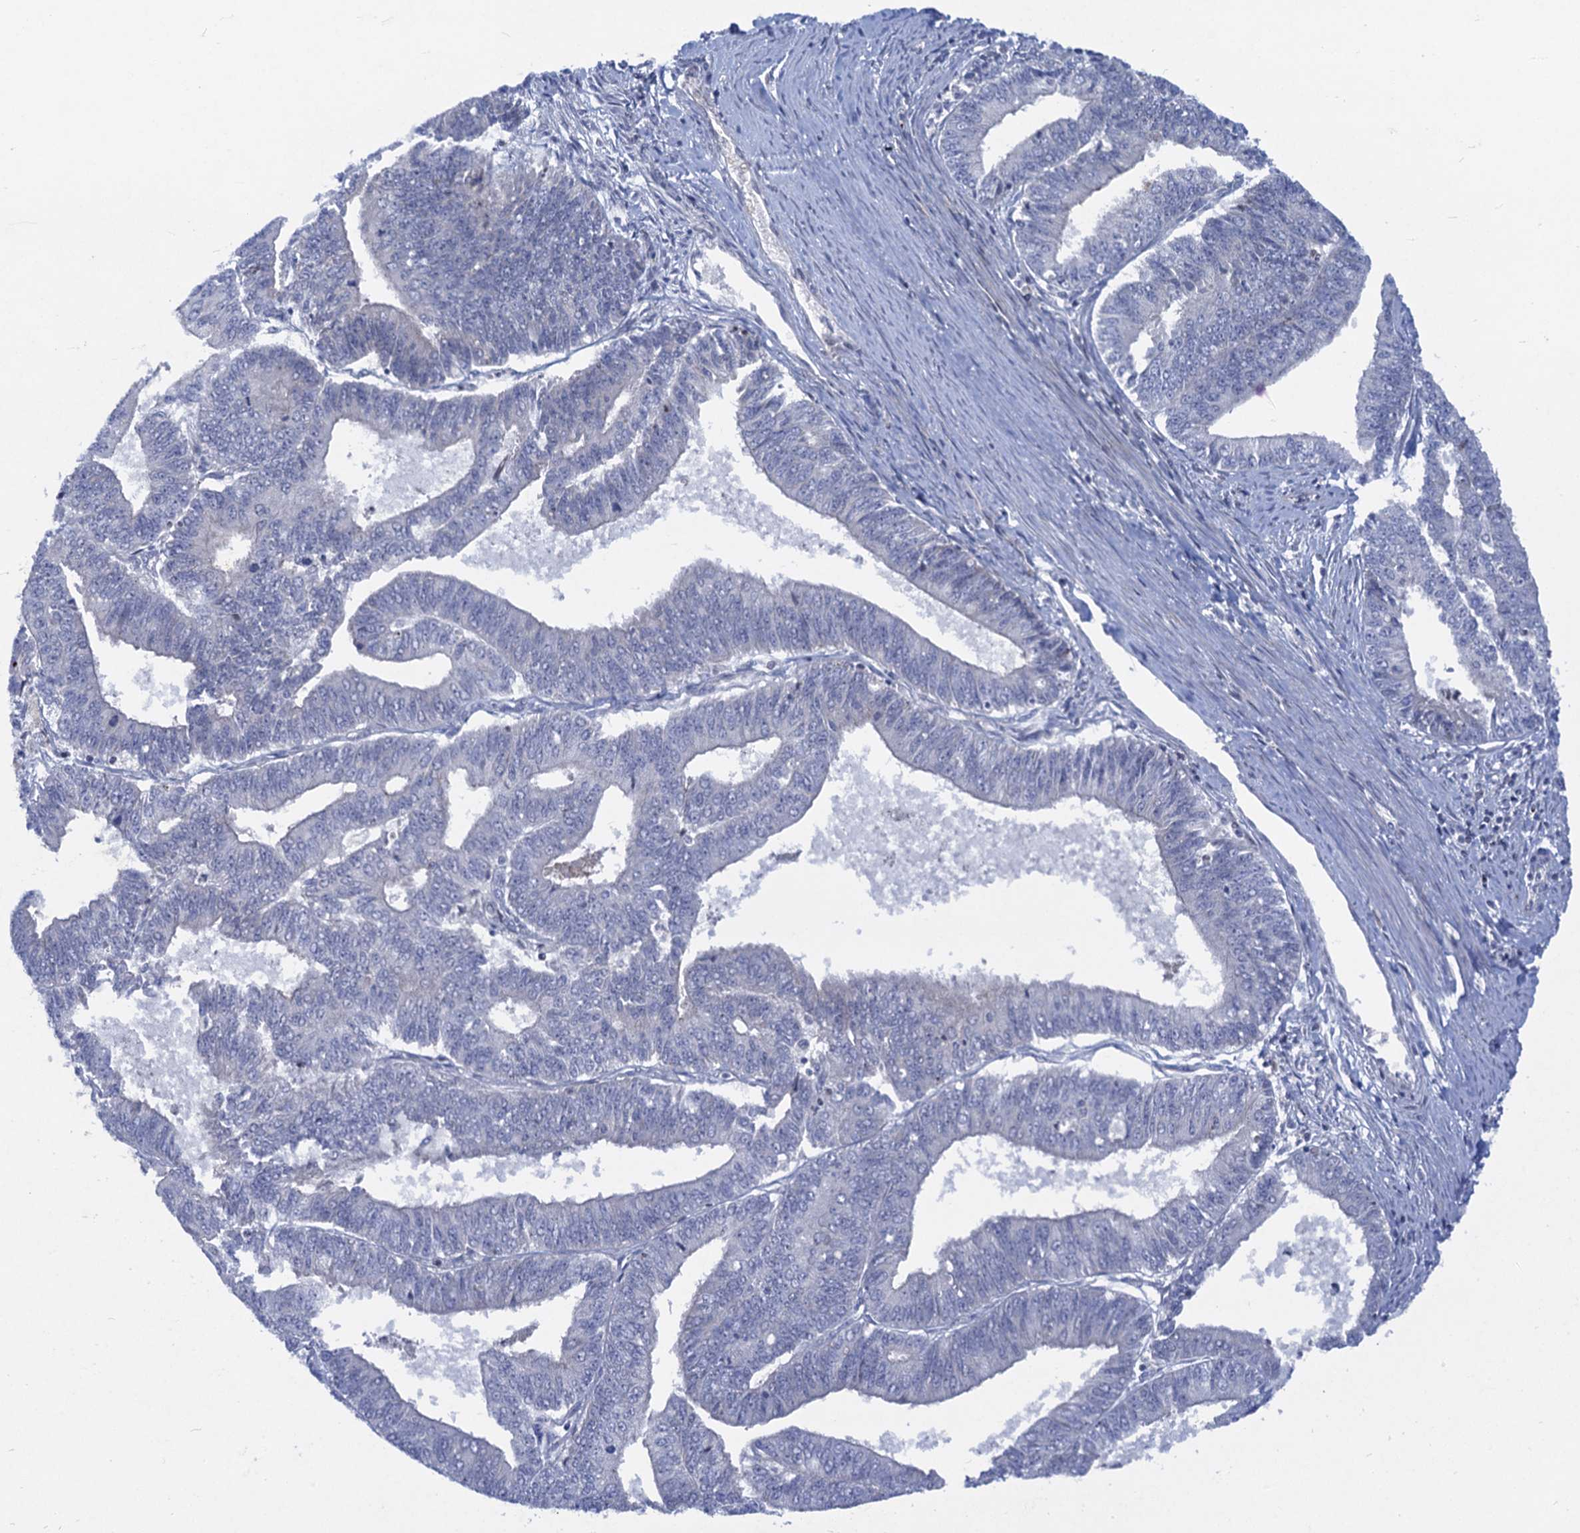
{"staining": {"intensity": "negative", "quantity": "none", "location": "none"}, "tissue": "endometrial cancer", "cell_type": "Tumor cells", "image_type": "cancer", "snomed": [{"axis": "morphology", "description": "Adenocarcinoma, NOS"}, {"axis": "topography", "description": "Endometrium"}], "caption": "Tumor cells are negative for brown protein staining in adenocarcinoma (endometrial).", "gene": "QPCTL", "patient": {"sex": "female", "age": 73}}